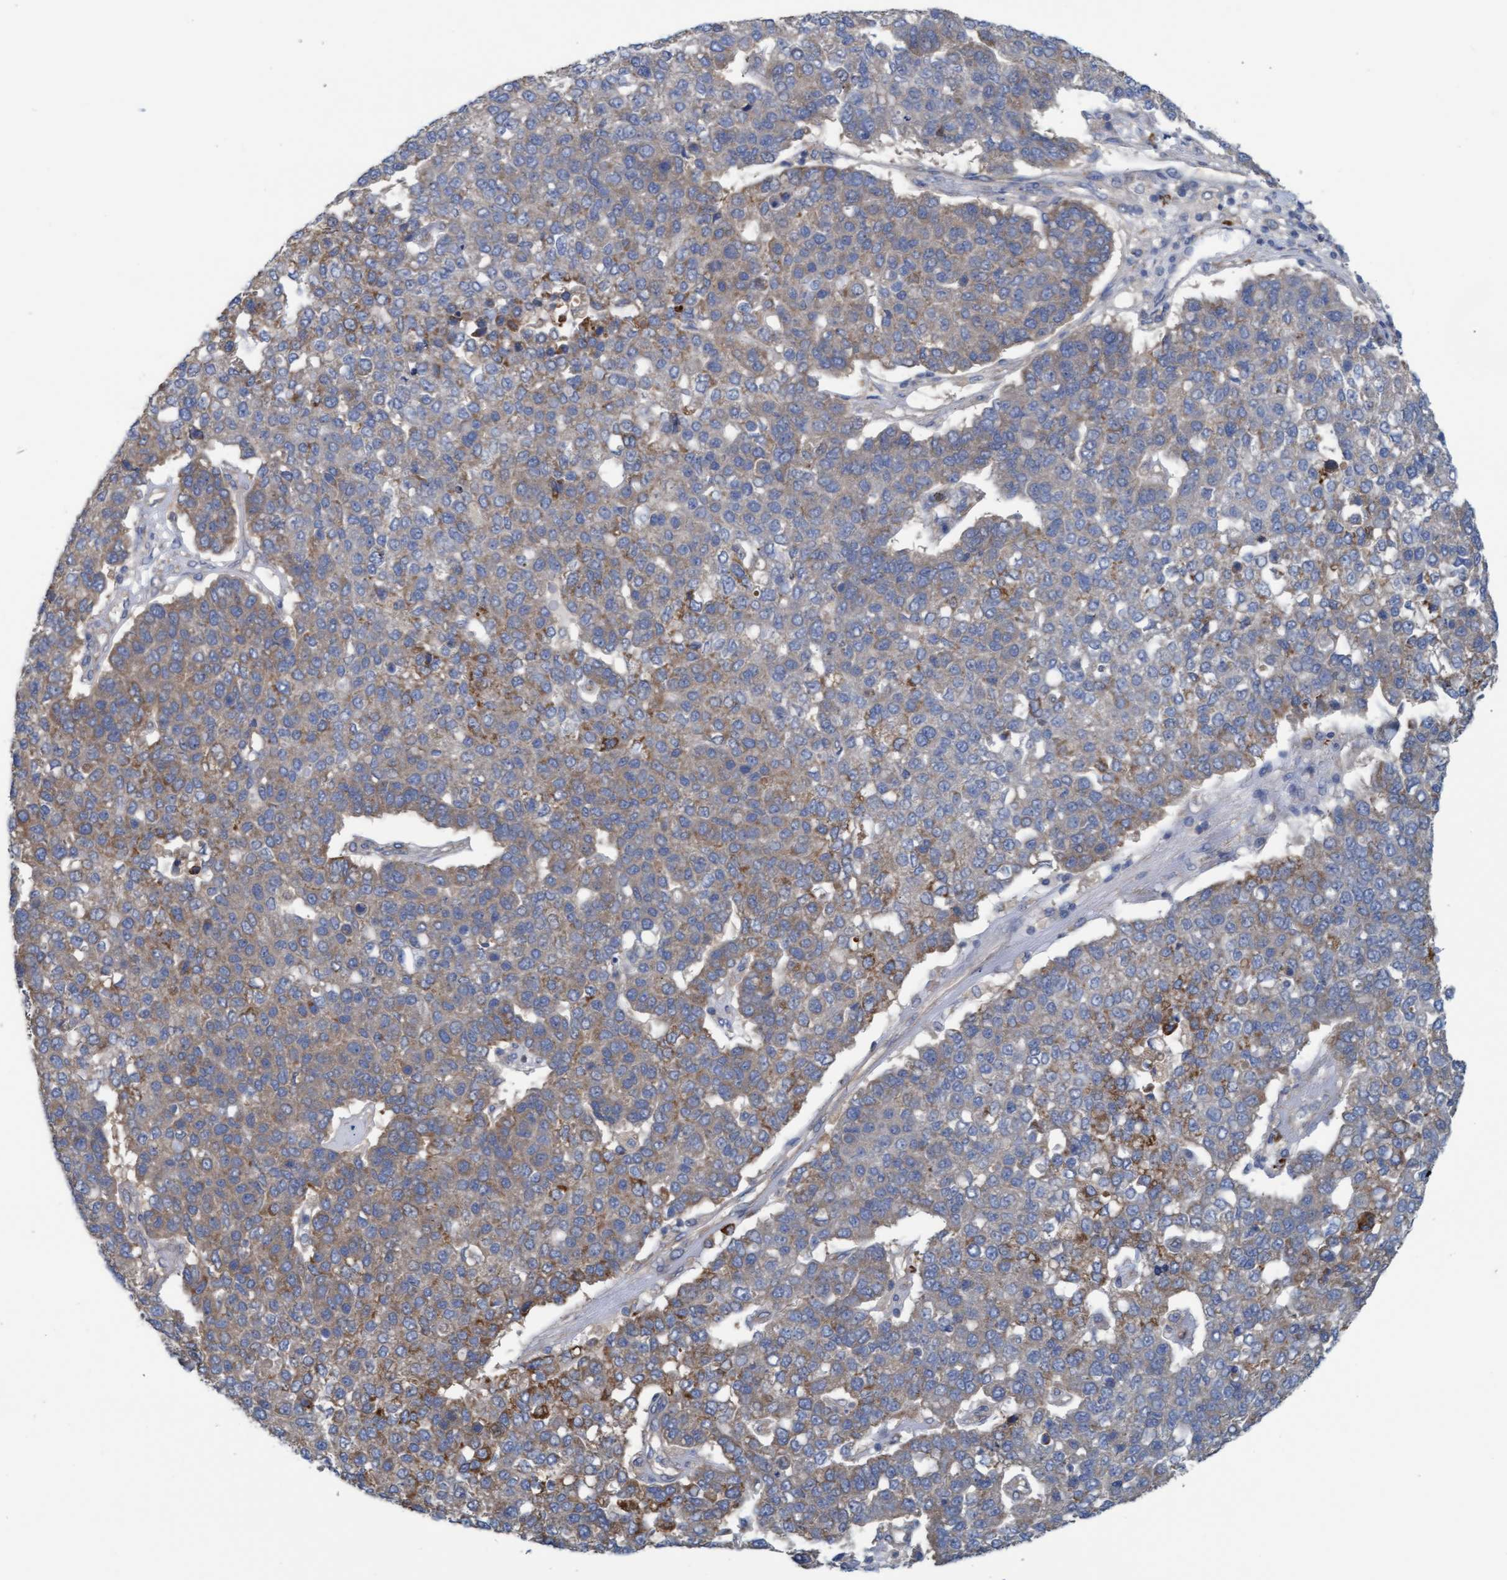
{"staining": {"intensity": "weak", "quantity": ">75%", "location": "cytoplasmic/membranous"}, "tissue": "pancreatic cancer", "cell_type": "Tumor cells", "image_type": "cancer", "snomed": [{"axis": "morphology", "description": "Adenocarcinoma, NOS"}, {"axis": "topography", "description": "Pancreas"}], "caption": "Protein expression analysis of human pancreatic cancer reveals weak cytoplasmic/membranous staining in approximately >75% of tumor cells. (DAB (3,3'-diaminobenzidine) IHC with brightfield microscopy, high magnification).", "gene": "LRSAM1", "patient": {"sex": "female", "age": 61}}